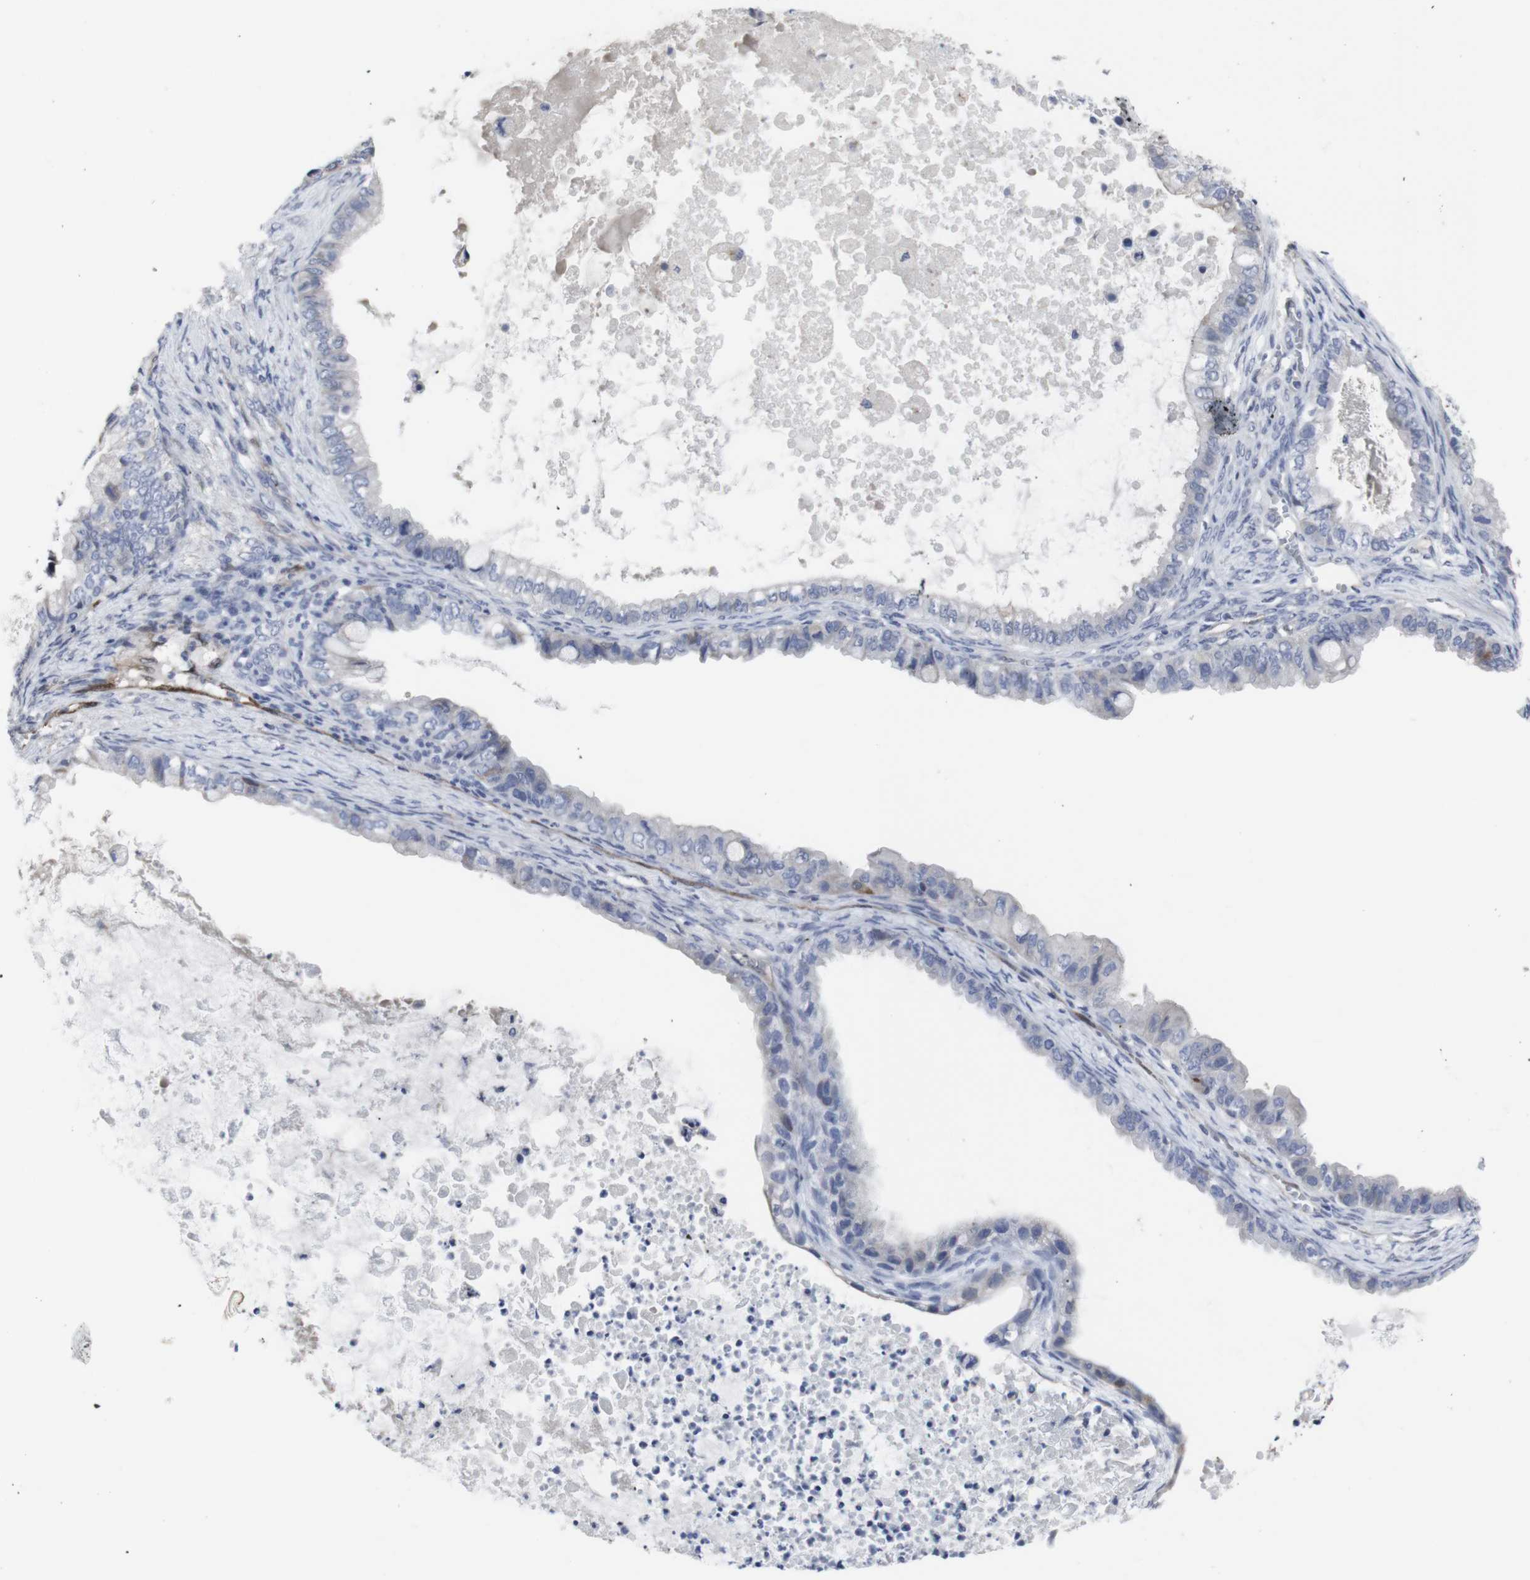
{"staining": {"intensity": "negative", "quantity": "none", "location": "none"}, "tissue": "ovarian cancer", "cell_type": "Tumor cells", "image_type": "cancer", "snomed": [{"axis": "morphology", "description": "Cystadenocarcinoma, mucinous, NOS"}, {"axis": "topography", "description": "Ovary"}], "caption": "An image of human ovarian cancer (mucinous cystadenocarcinoma) is negative for staining in tumor cells.", "gene": "SNCG", "patient": {"sex": "female", "age": 80}}